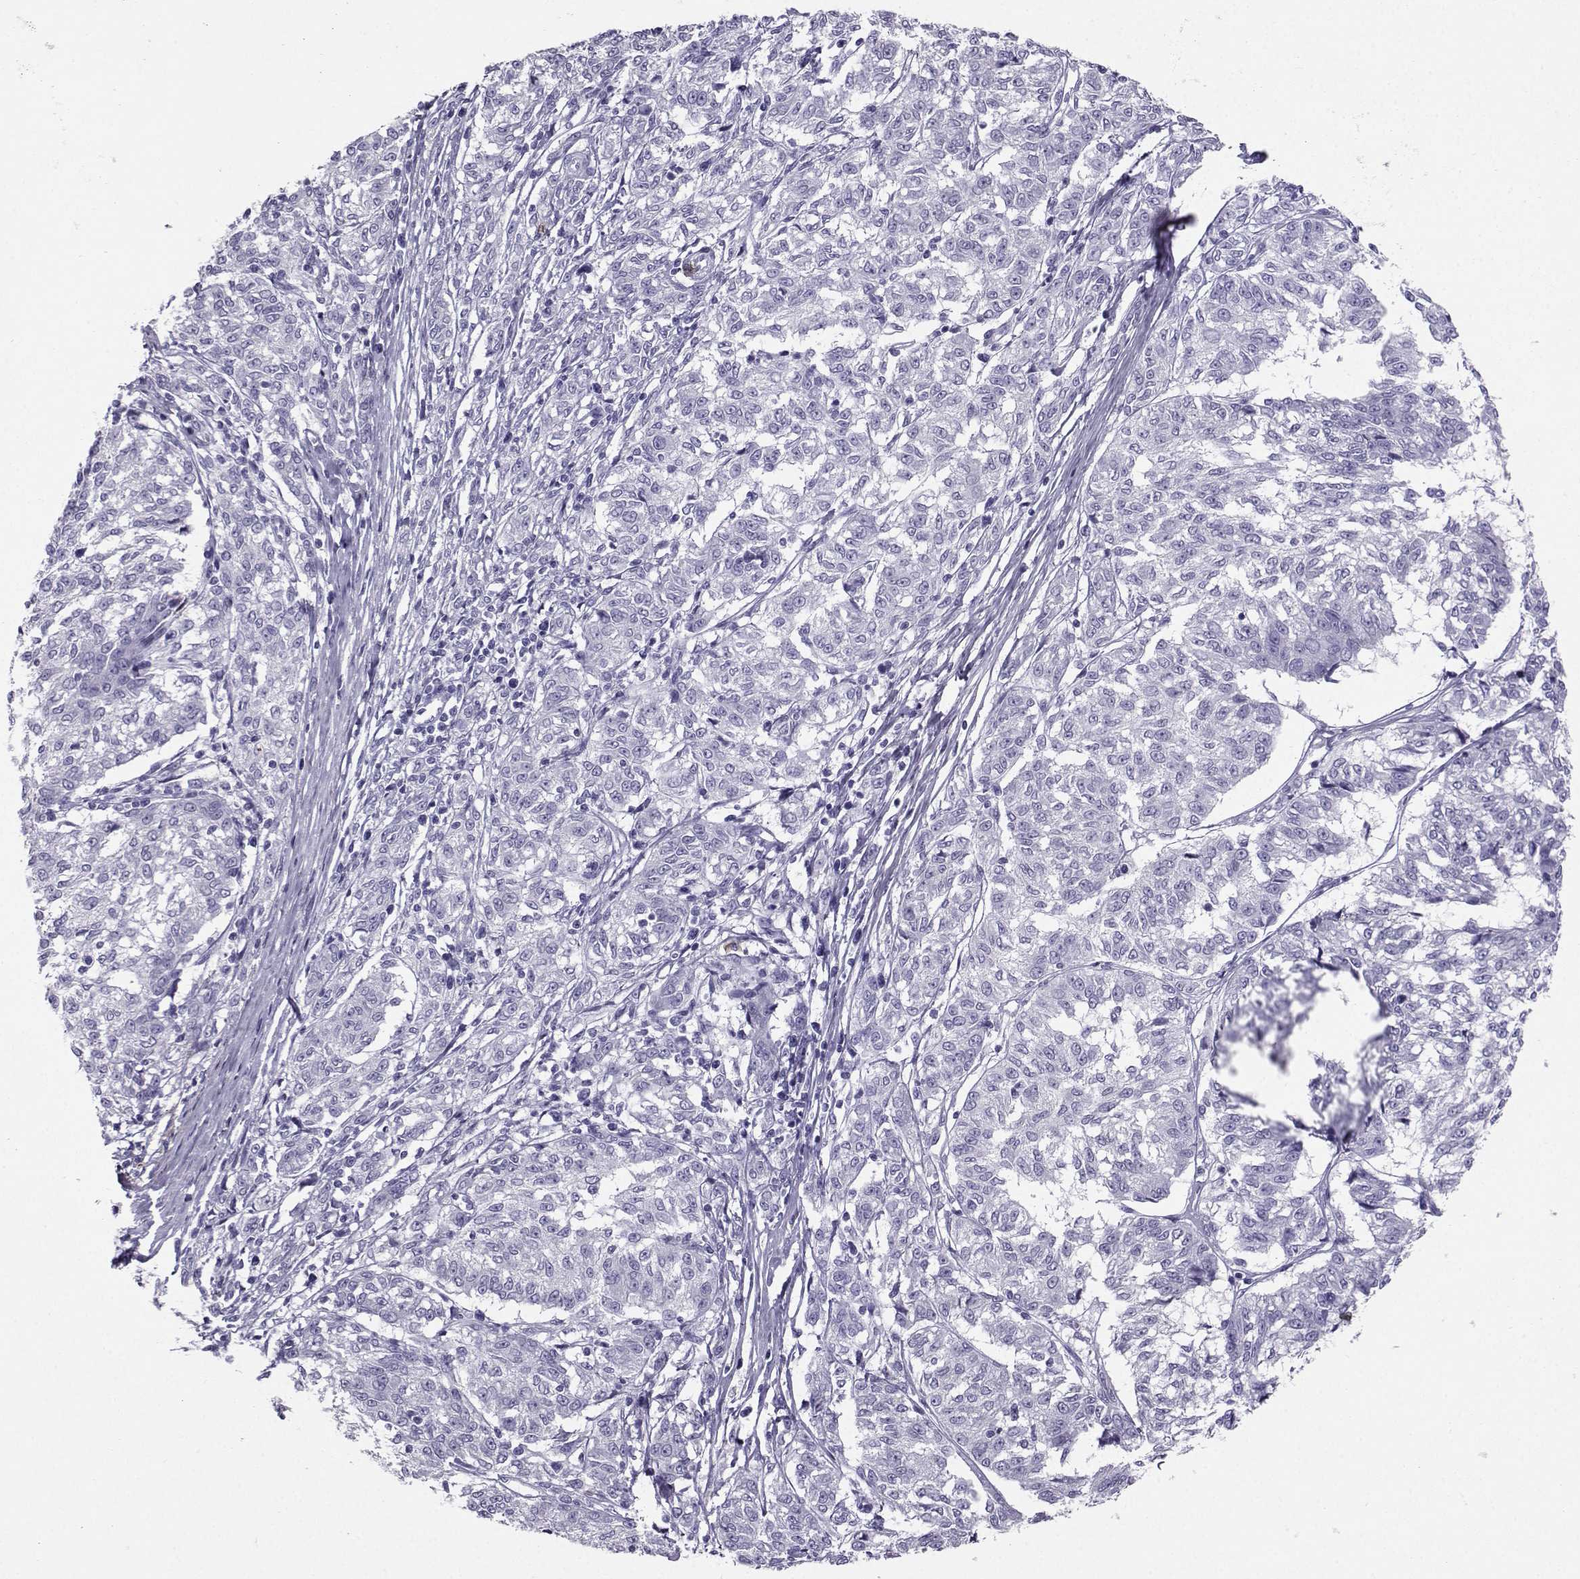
{"staining": {"intensity": "negative", "quantity": "none", "location": "none"}, "tissue": "melanoma", "cell_type": "Tumor cells", "image_type": "cancer", "snomed": [{"axis": "morphology", "description": "Malignant melanoma, NOS"}, {"axis": "topography", "description": "Skin"}], "caption": "A photomicrograph of melanoma stained for a protein demonstrates no brown staining in tumor cells.", "gene": "NEFL", "patient": {"sex": "female", "age": 72}}